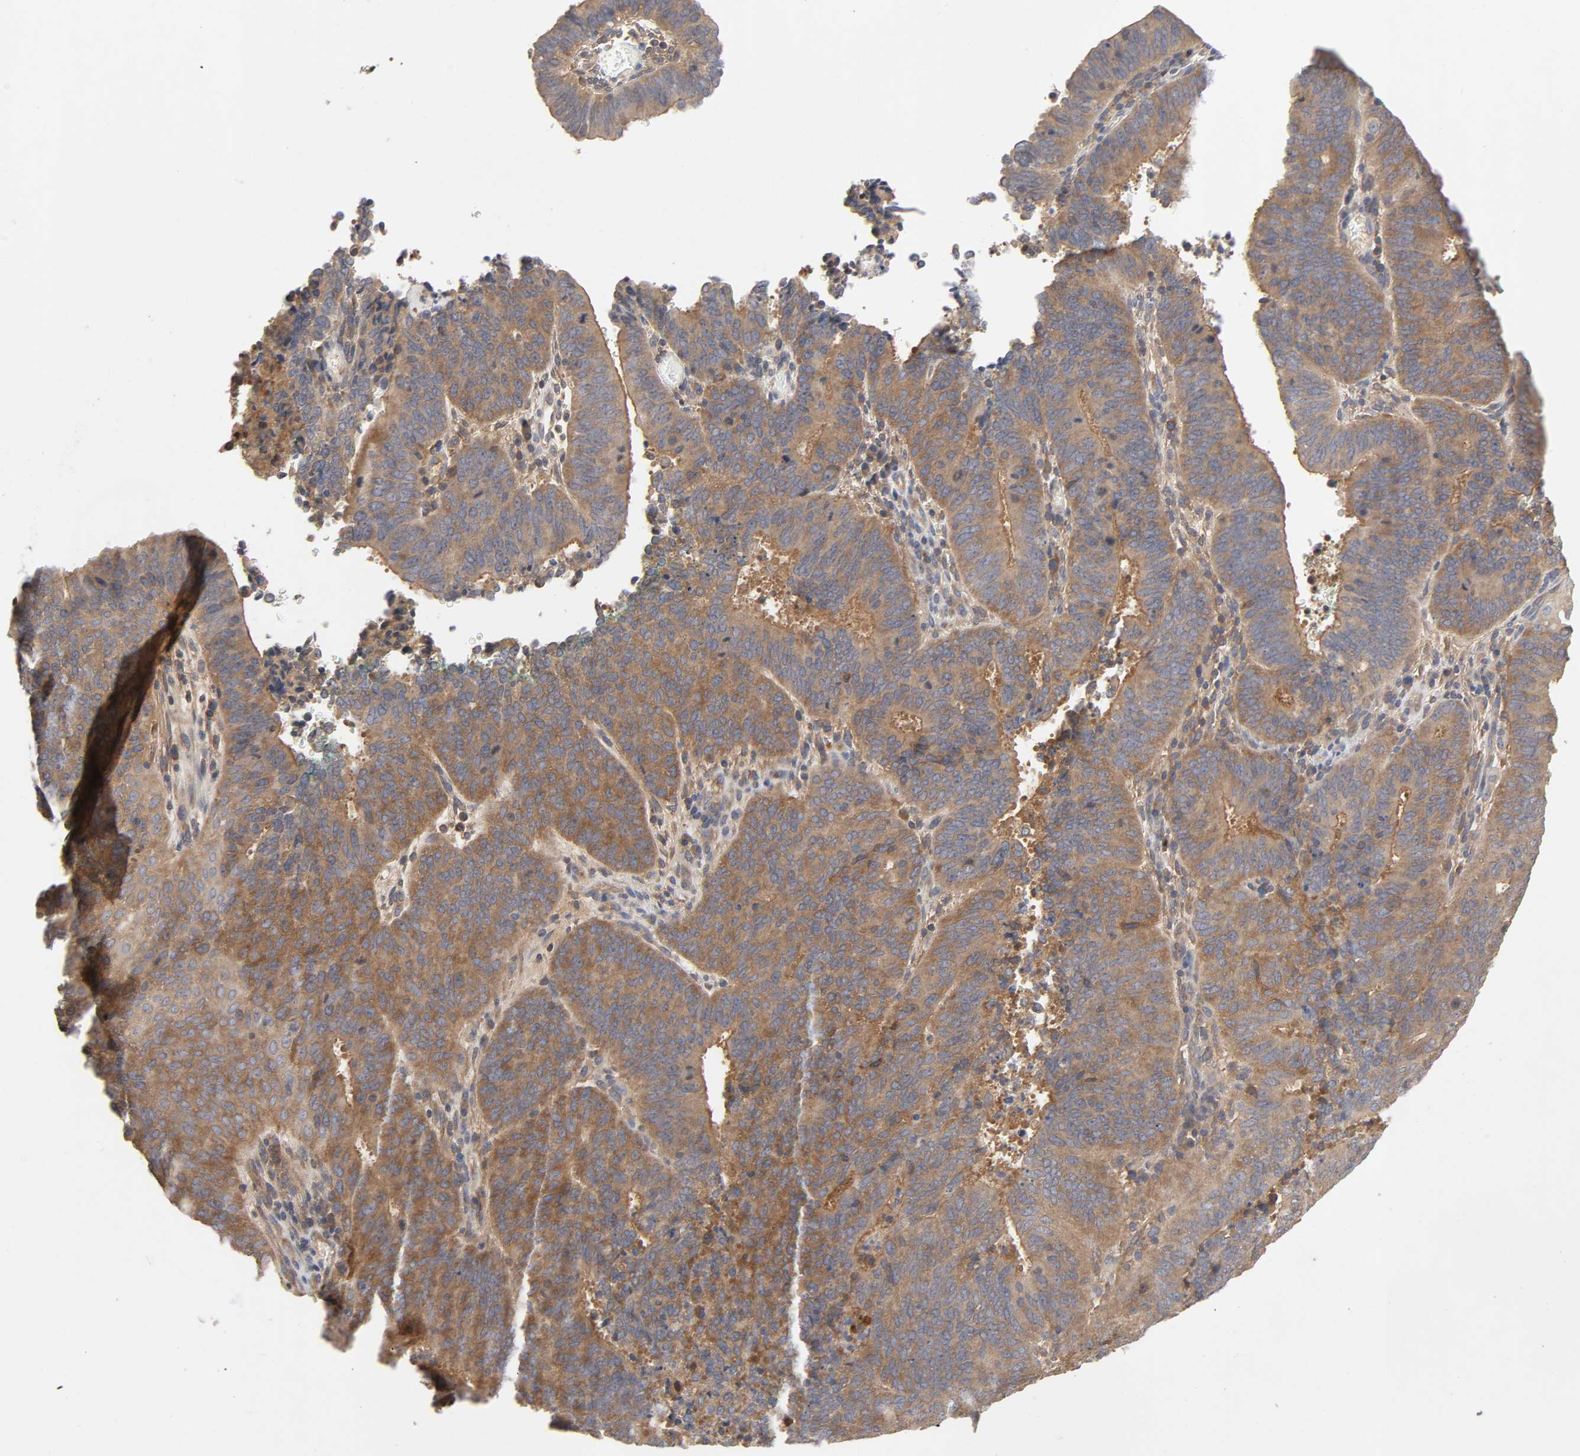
{"staining": {"intensity": "moderate", "quantity": ">75%", "location": "cytoplasmic/membranous"}, "tissue": "cervical cancer", "cell_type": "Tumor cells", "image_type": "cancer", "snomed": [{"axis": "morphology", "description": "Adenocarcinoma, NOS"}, {"axis": "topography", "description": "Cervix"}], "caption": "Protein expression analysis of cervical adenocarcinoma displays moderate cytoplasmic/membranous staining in about >75% of tumor cells. (brown staining indicates protein expression, while blue staining denotes nuclei).", "gene": "CPB2", "patient": {"sex": "female", "age": 44}}